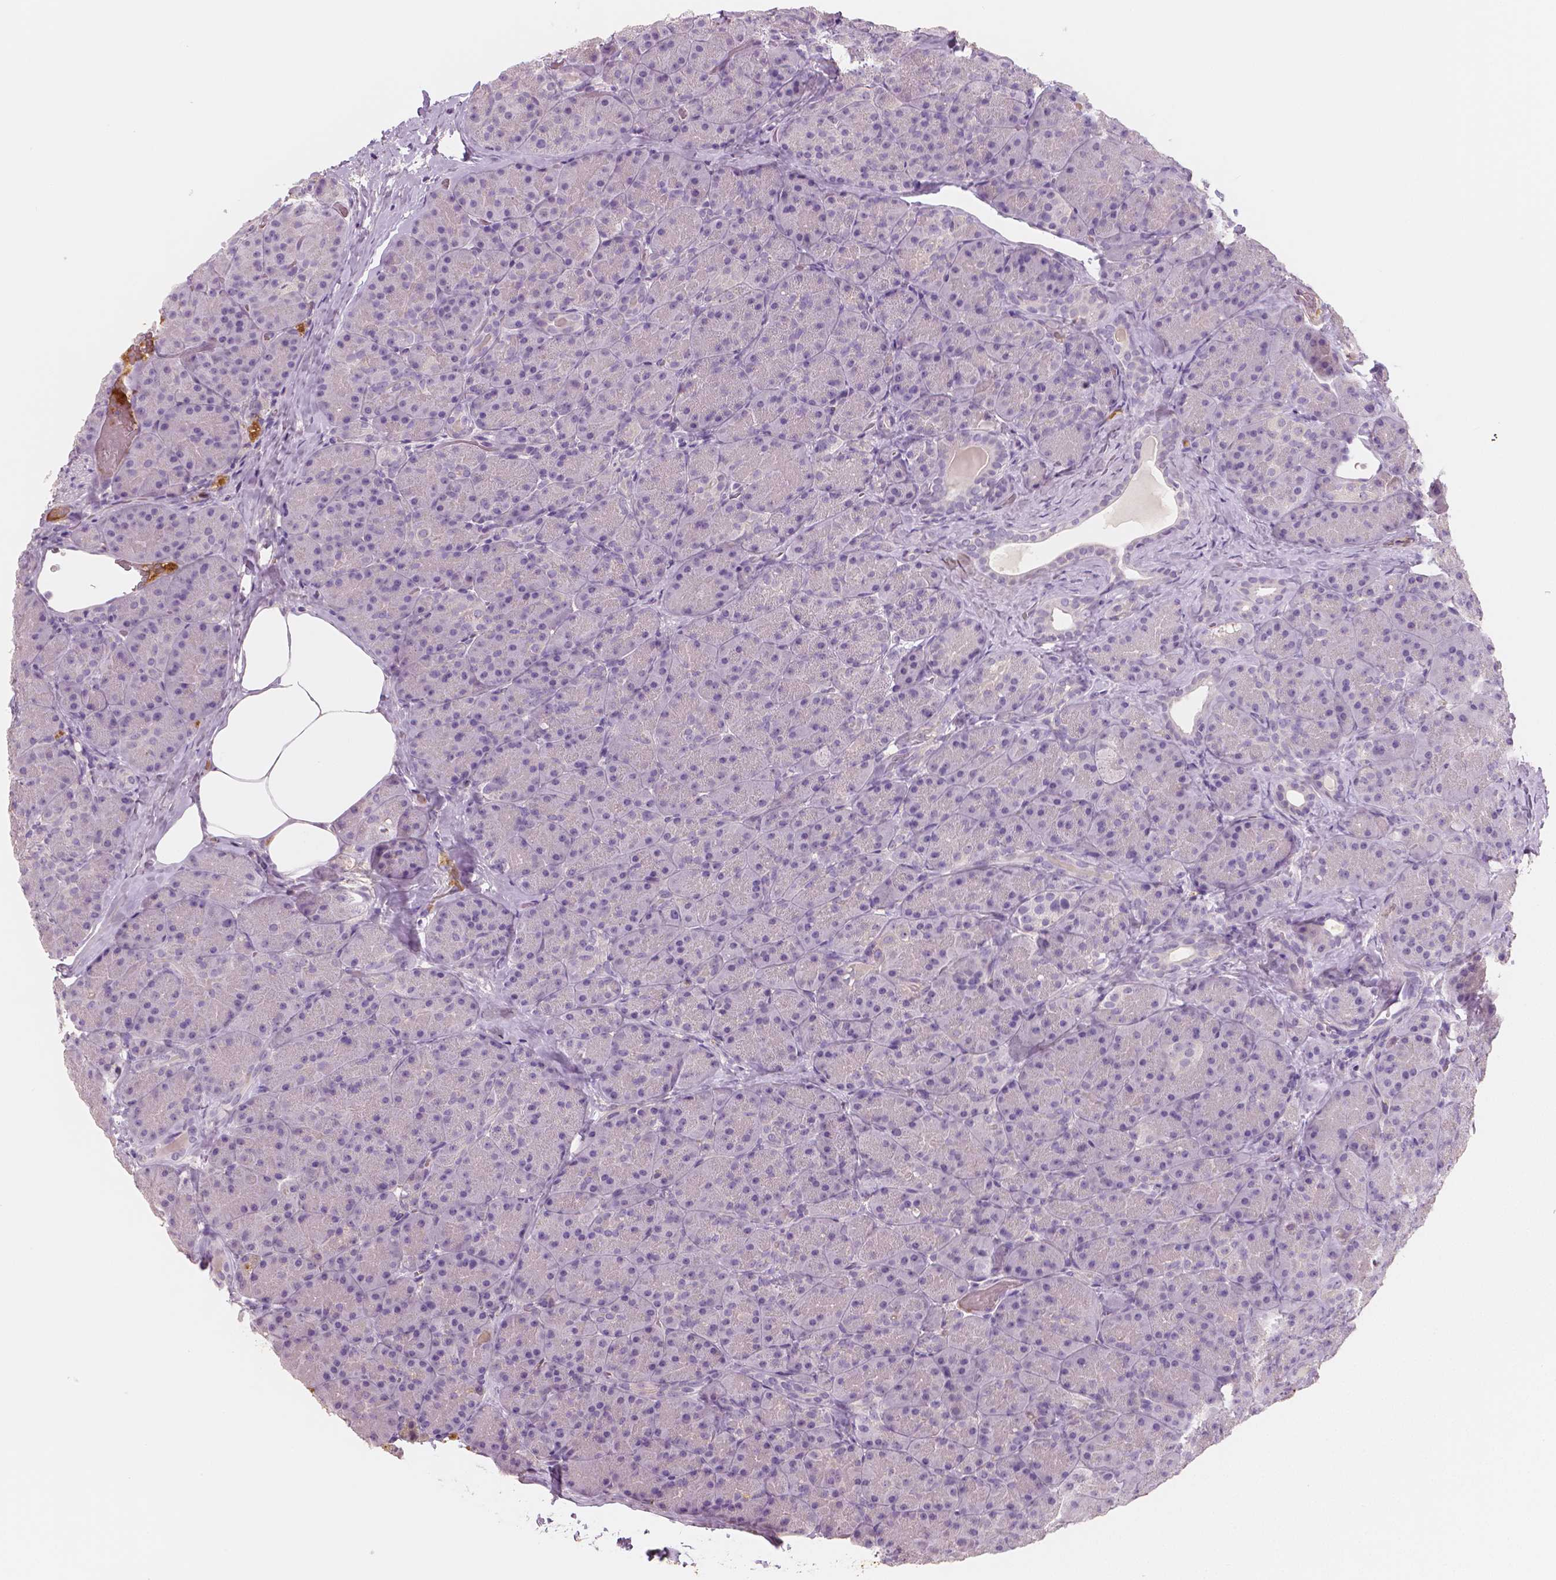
{"staining": {"intensity": "negative", "quantity": "none", "location": "none"}, "tissue": "pancreas", "cell_type": "Exocrine glandular cells", "image_type": "normal", "snomed": [{"axis": "morphology", "description": "Normal tissue, NOS"}, {"axis": "topography", "description": "Pancreas"}], "caption": "A high-resolution micrograph shows immunohistochemistry staining of benign pancreas, which demonstrates no significant staining in exocrine glandular cells. The staining was performed using DAB to visualize the protein expression in brown, while the nuclei were stained in blue with hematoxylin (Magnification: 20x).", "gene": "APOA4", "patient": {"sex": "male", "age": 57}}